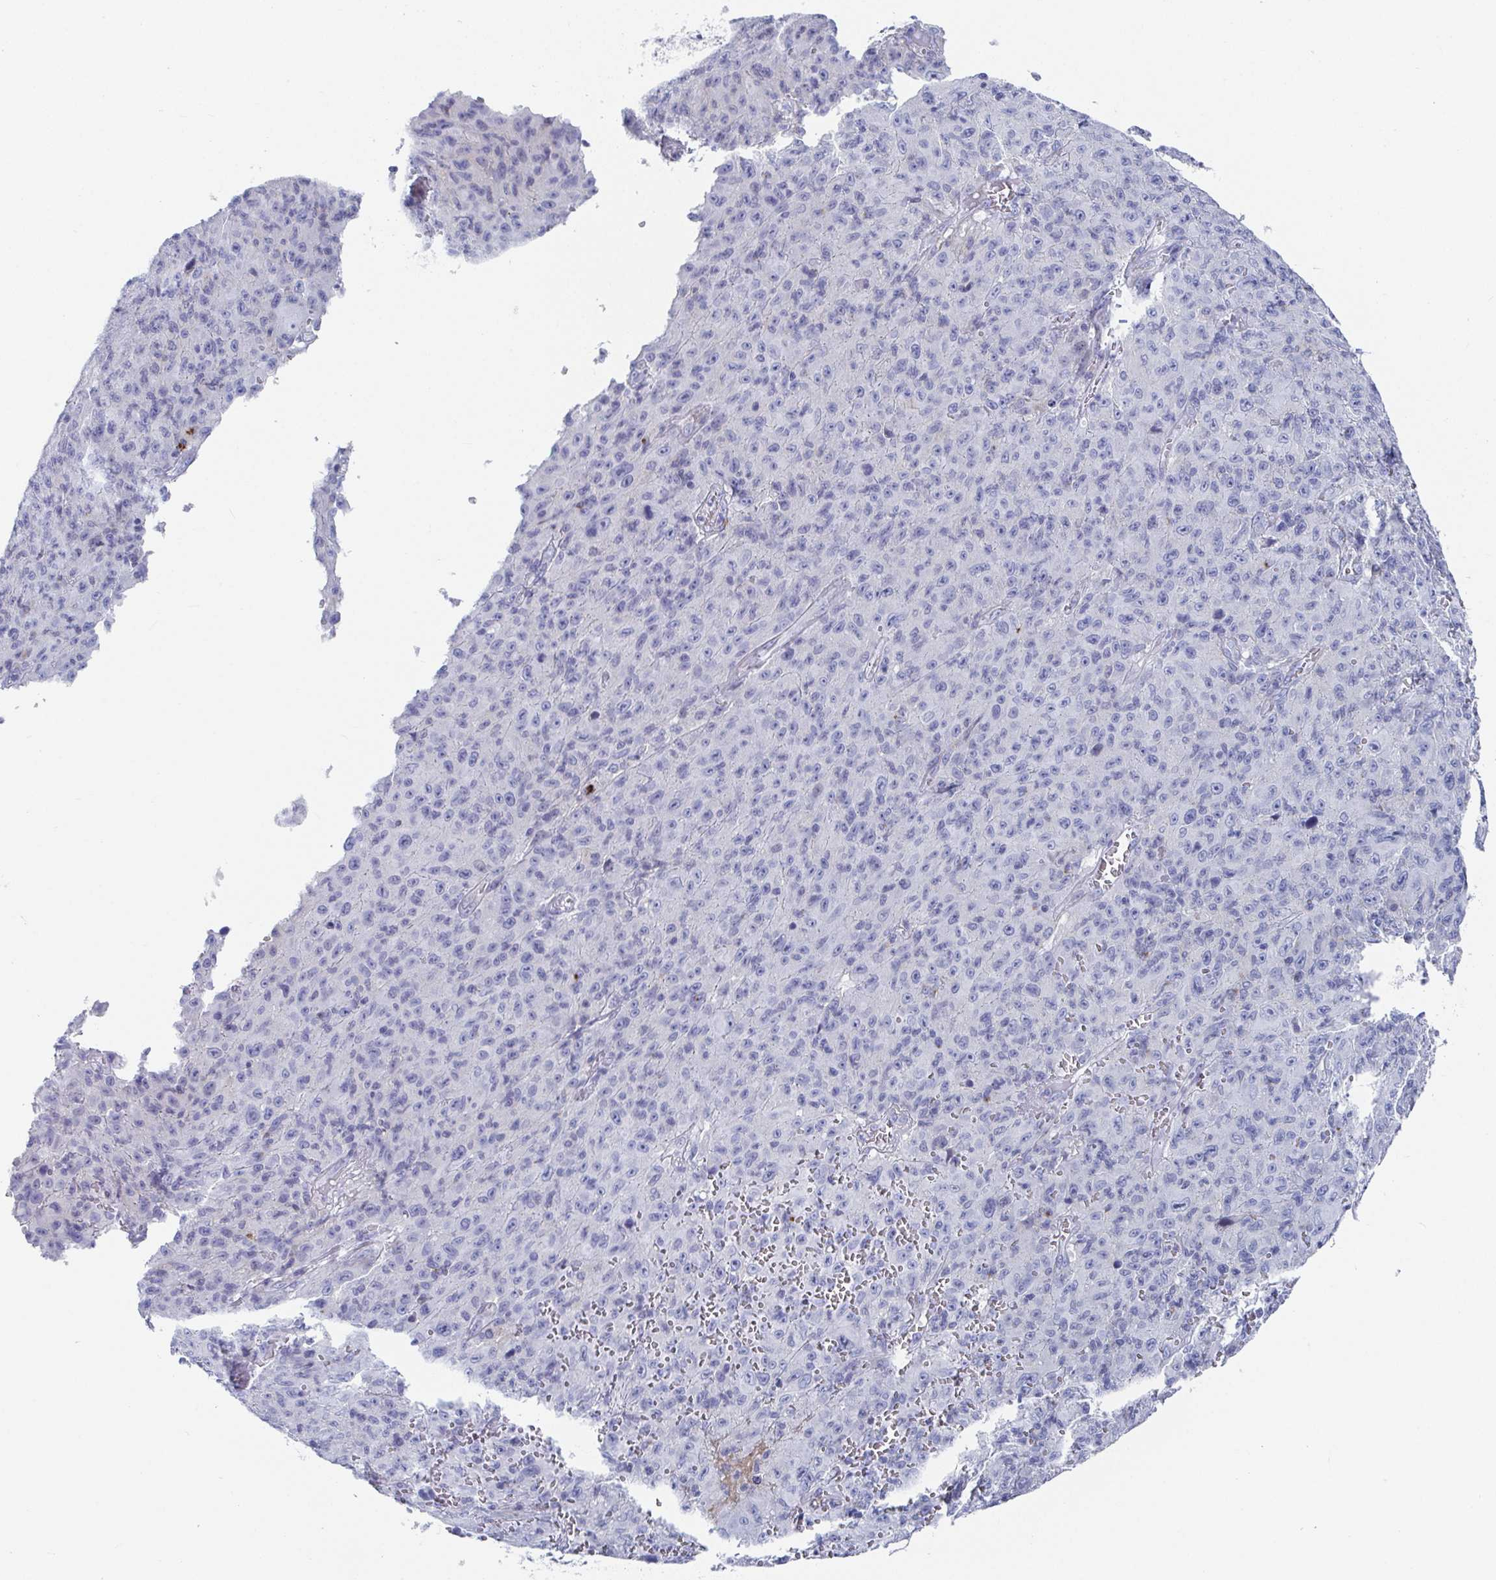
{"staining": {"intensity": "negative", "quantity": "none", "location": "none"}, "tissue": "melanoma", "cell_type": "Tumor cells", "image_type": "cancer", "snomed": [{"axis": "morphology", "description": "Malignant melanoma, NOS"}, {"axis": "topography", "description": "Skin"}], "caption": "Tumor cells are negative for protein expression in human melanoma.", "gene": "ZFP82", "patient": {"sex": "male", "age": 46}}